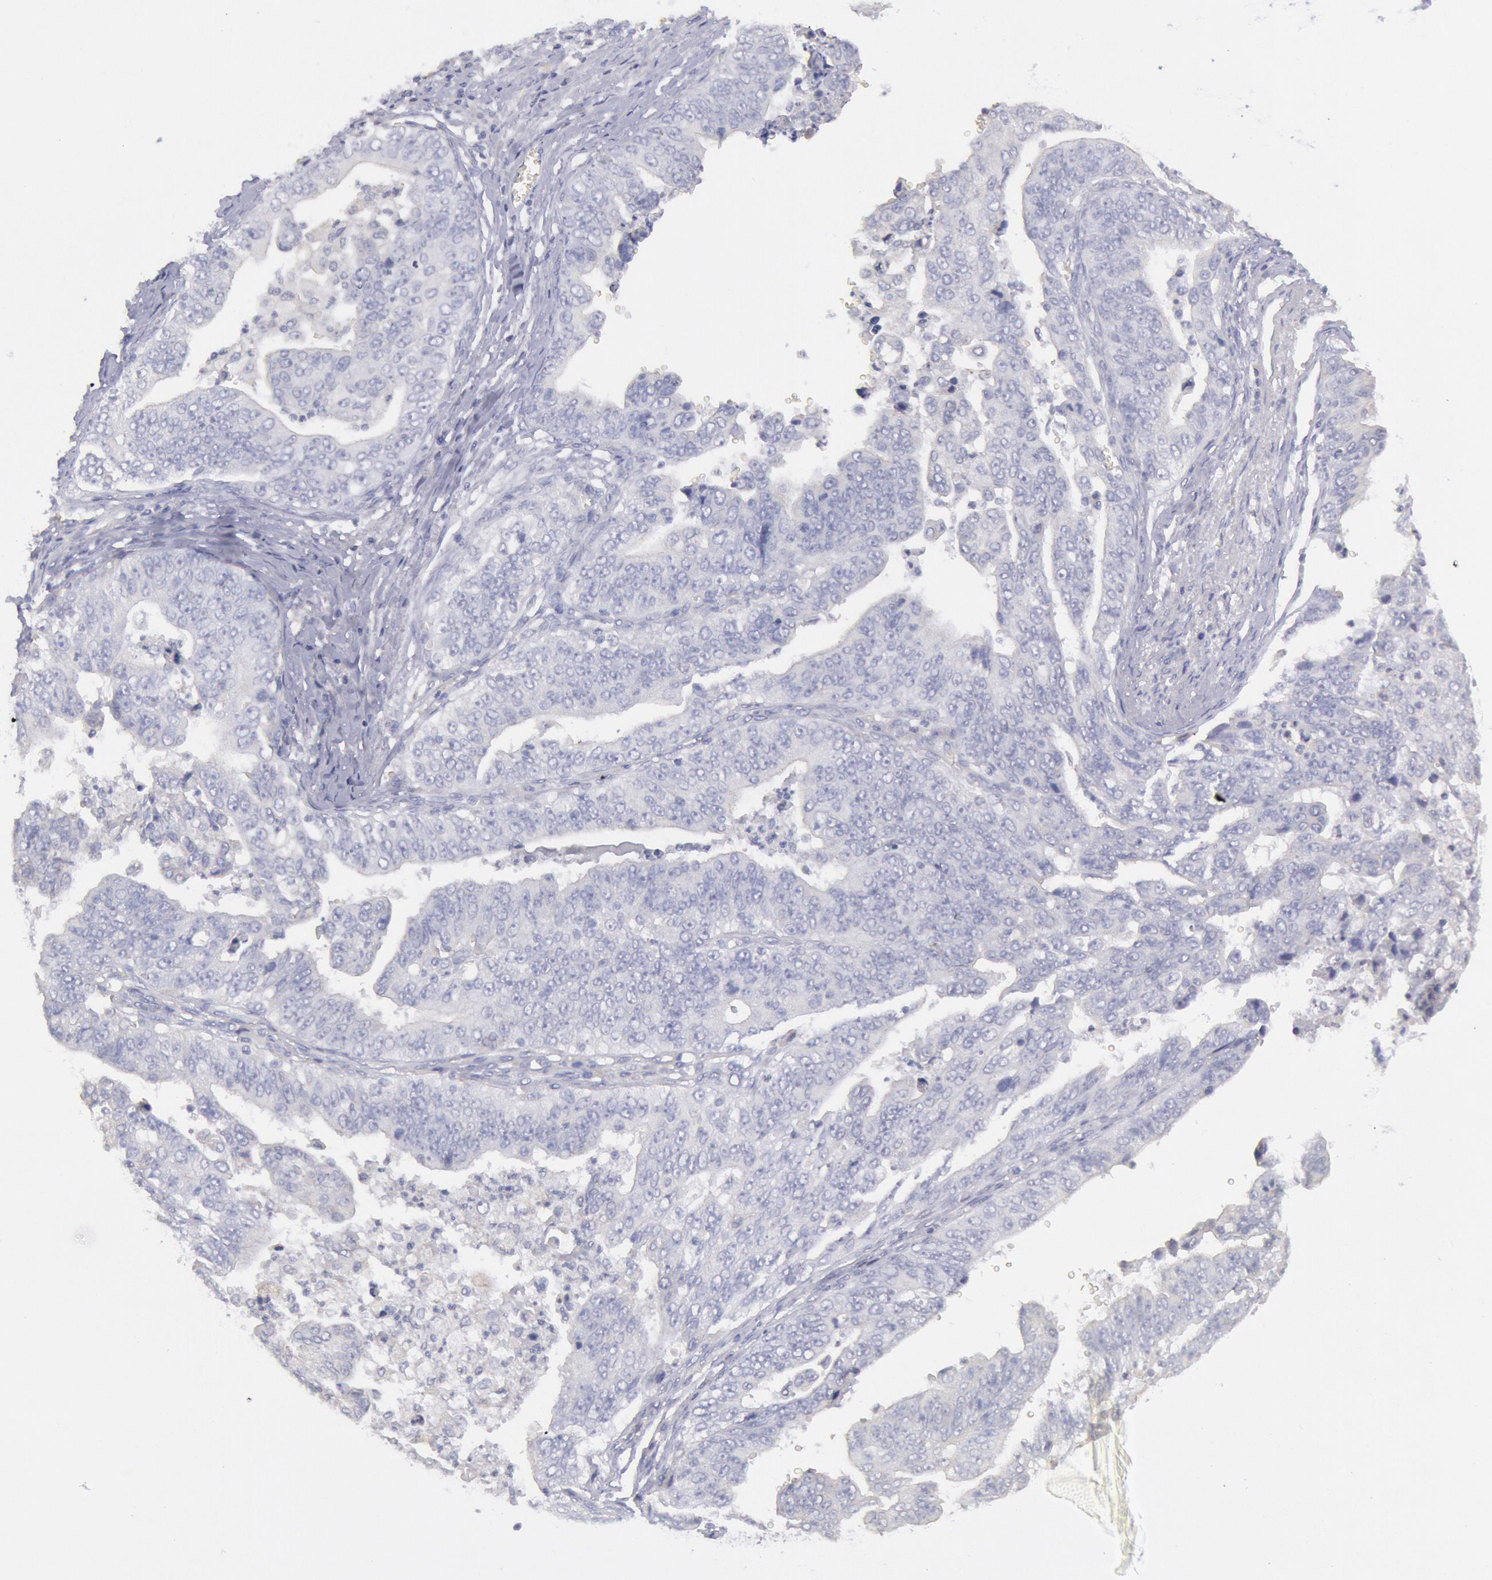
{"staining": {"intensity": "negative", "quantity": "none", "location": "none"}, "tissue": "stomach cancer", "cell_type": "Tumor cells", "image_type": "cancer", "snomed": [{"axis": "morphology", "description": "Adenocarcinoma, NOS"}, {"axis": "topography", "description": "Stomach, upper"}], "caption": "This is a micrograph of immunohistochemistry staining of stomach adenocarcinoma, which shows no expression in tumor cells. (Stains: DAB (3,3'-diaminobenzidine) IHC with hematoxylin counter stain, Microscopy: brightfield microscopy at high magnification).", "gene": "MYH7", "patient": {"sex": "female", "age": 50}}